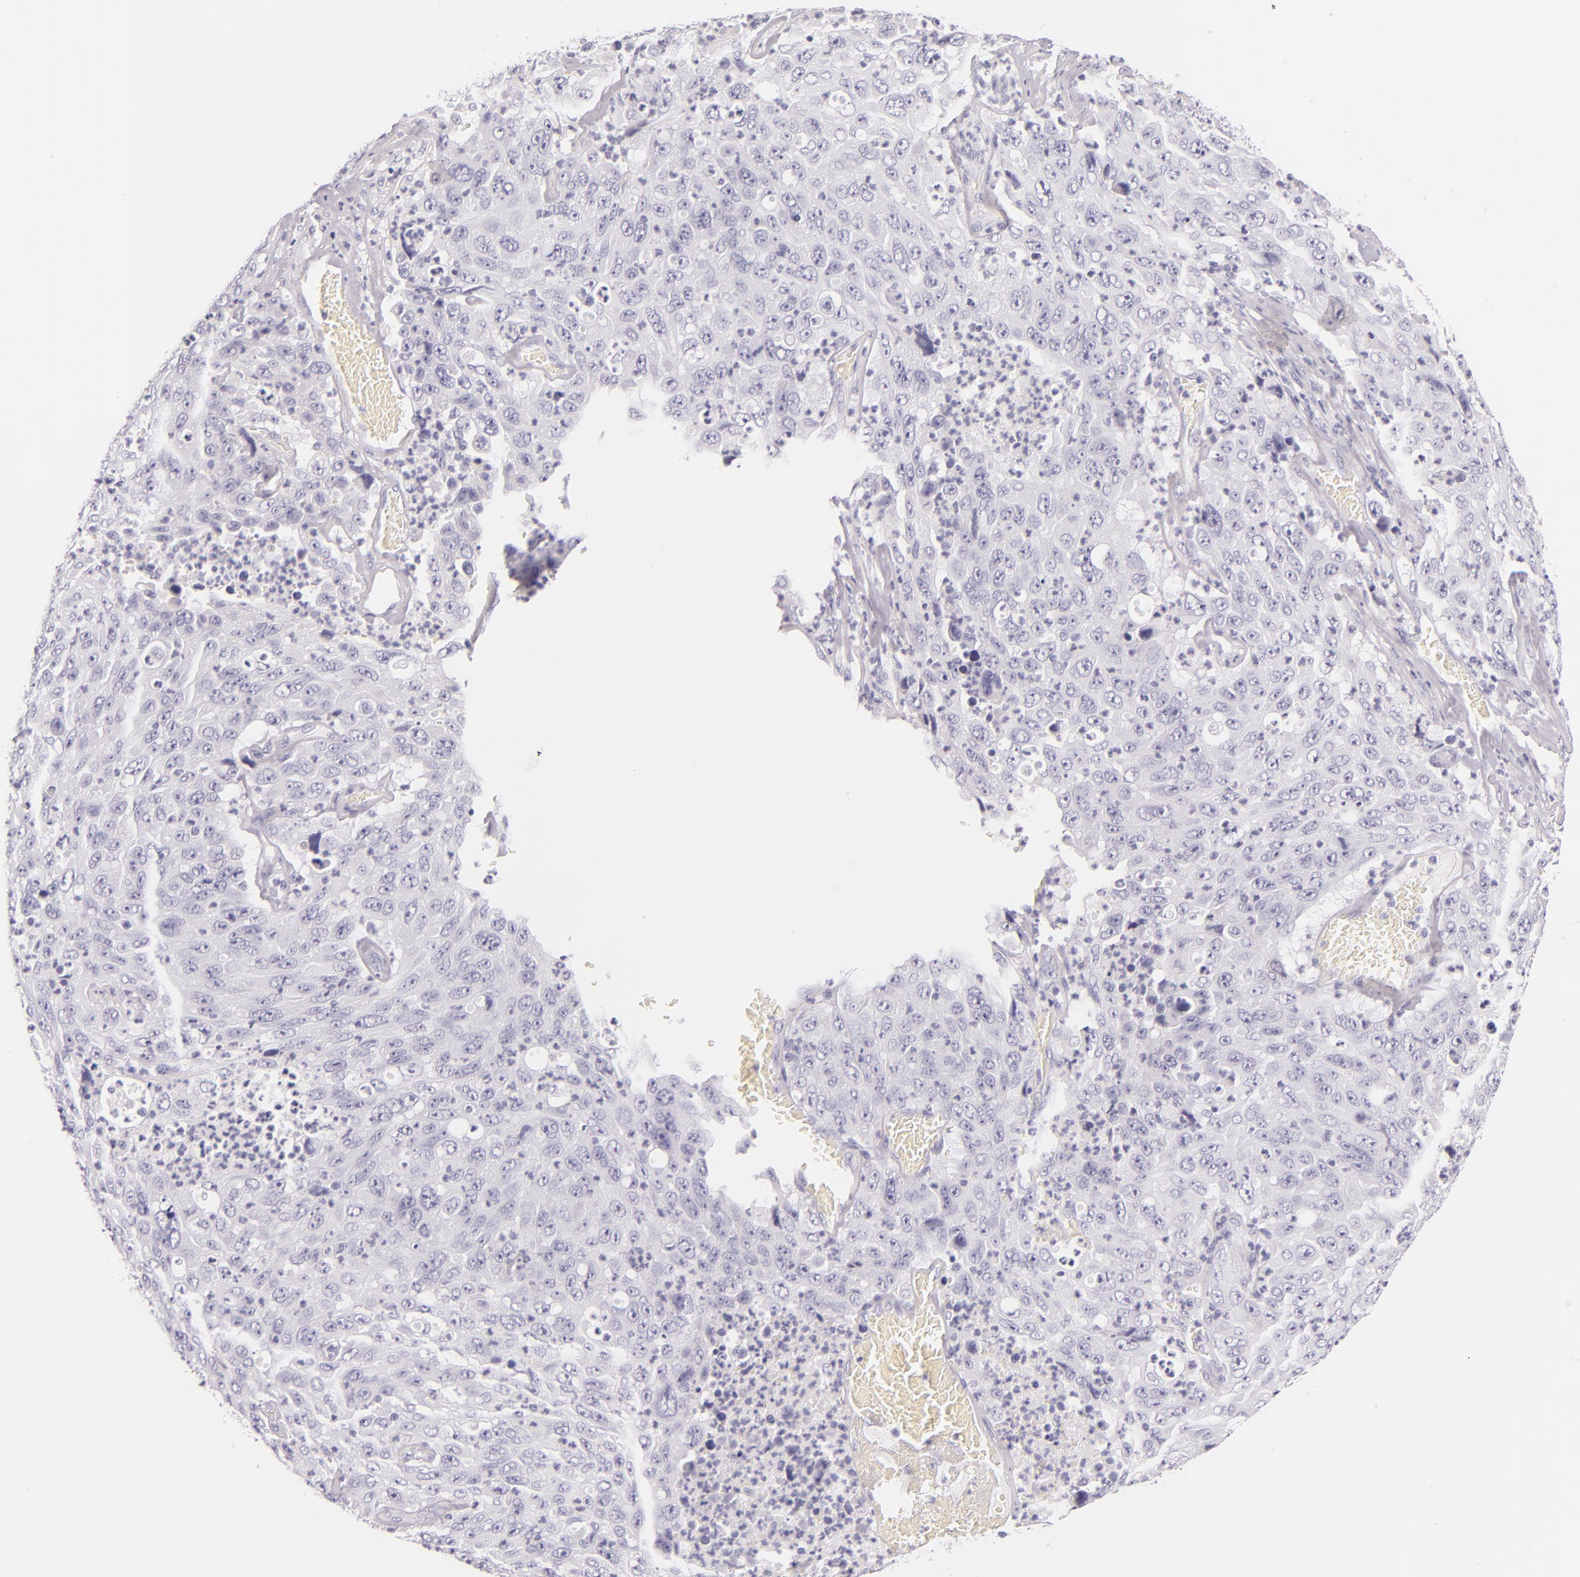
{"staining": {"intensity": "negative", "quantity": "none", "location": "none"}, "tissue": "lung cancer", "cell_type": "Tumor cells", "image_type": "cancer", "snomed": [{"axis": "morphology", "description": "Squamous cell carcinoma, NOS"}, {"axis": "topography", "description": "Lung"}], "caption": "A micrograph of lung cancer stained for a protein reveals no brown staining in tumor cells.", "gene": "INA", "patient": {"sex": "male", "age": 64}}